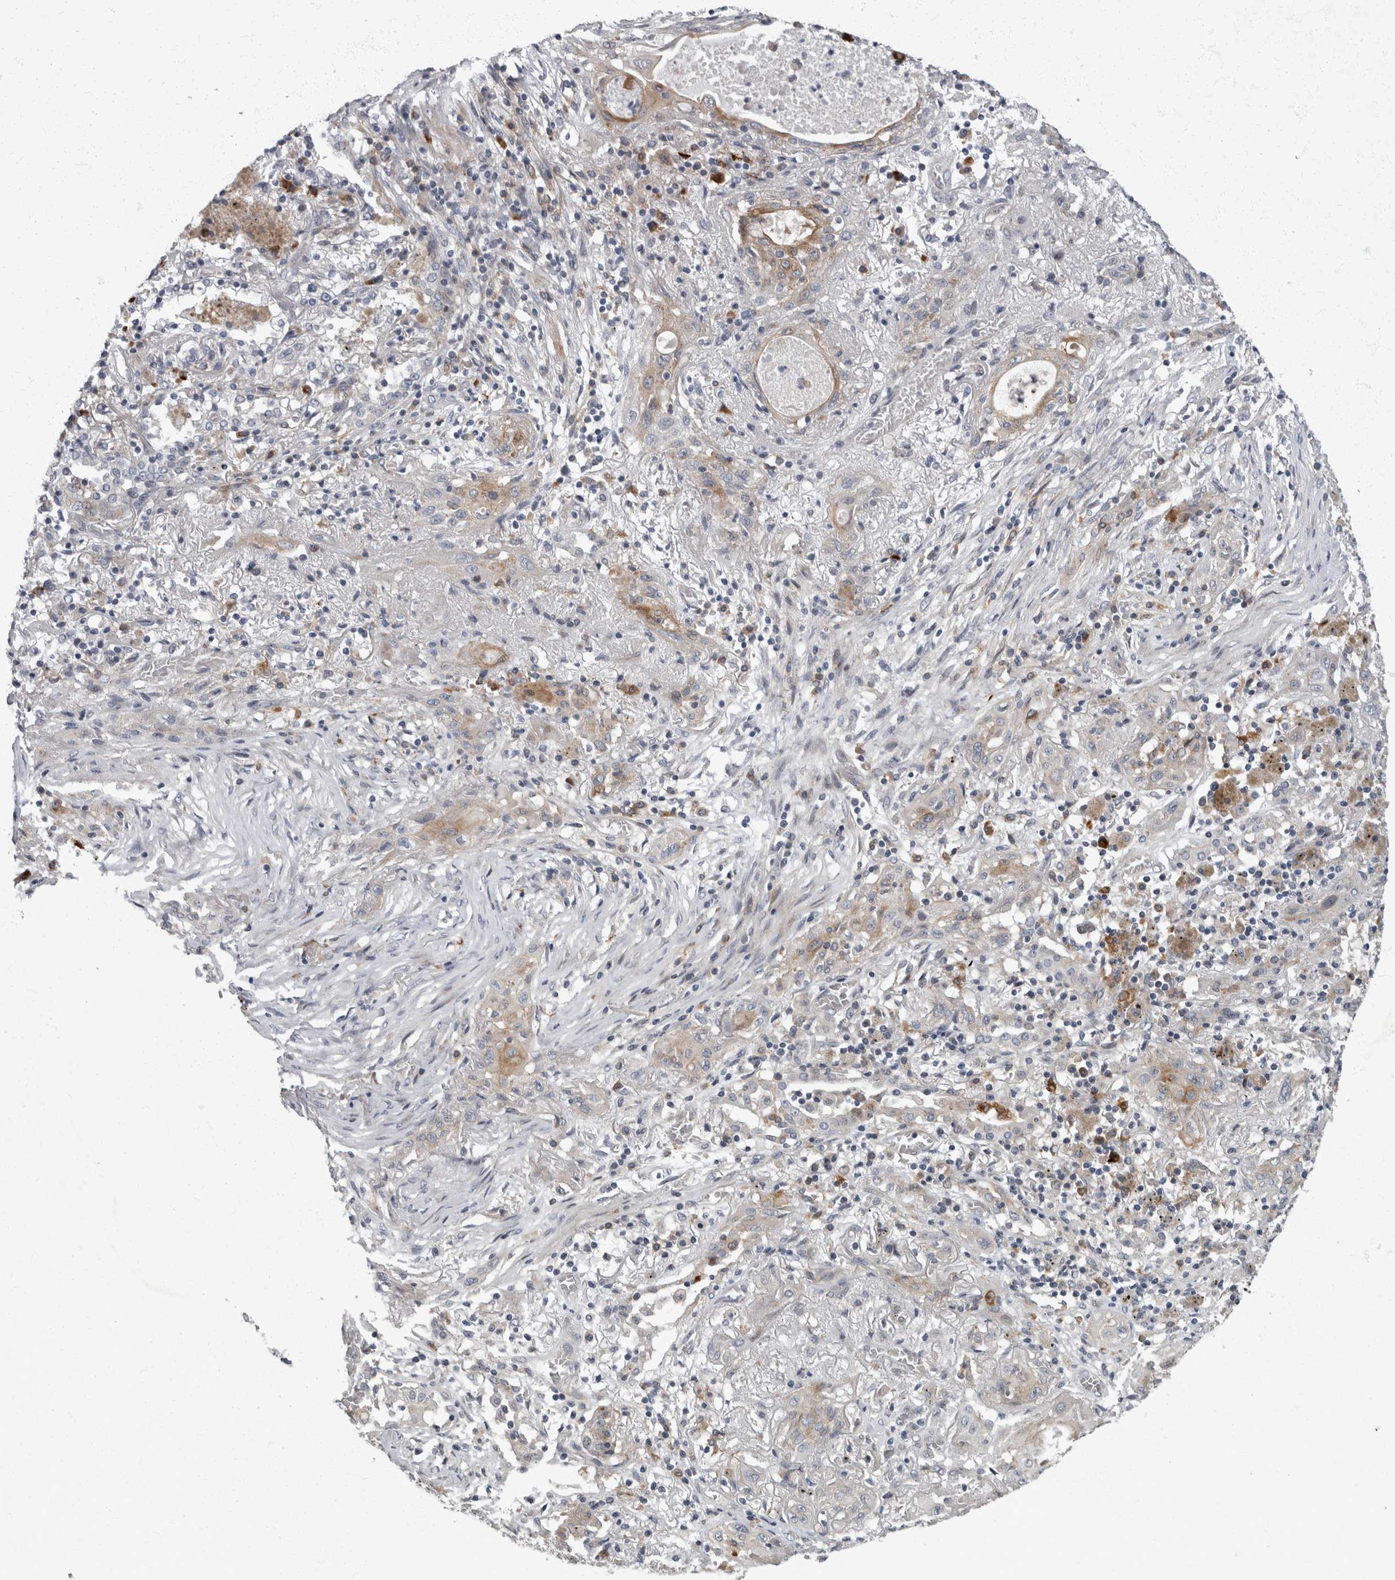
{"staining": {"intensity": "moderate", "quantity": "<25%", "location": "cytoplasmic/membranous"}, "tissue": "lung cancer", "cell_type": "Tumor cells", "image_type": "cancer", "snomed": [{"axis": "morphology", "description": "Squamous cell carcinoma, NOS"}, {"axis": "topography", "description": "Lung"}], "caption": "Human lung cancer (squamous cell carcinoma) stained with a protein marker reveals moderate staining in tumor cells.", "gene": "CDC42BPG", "patient": {"sex": "female", "age": 47}}